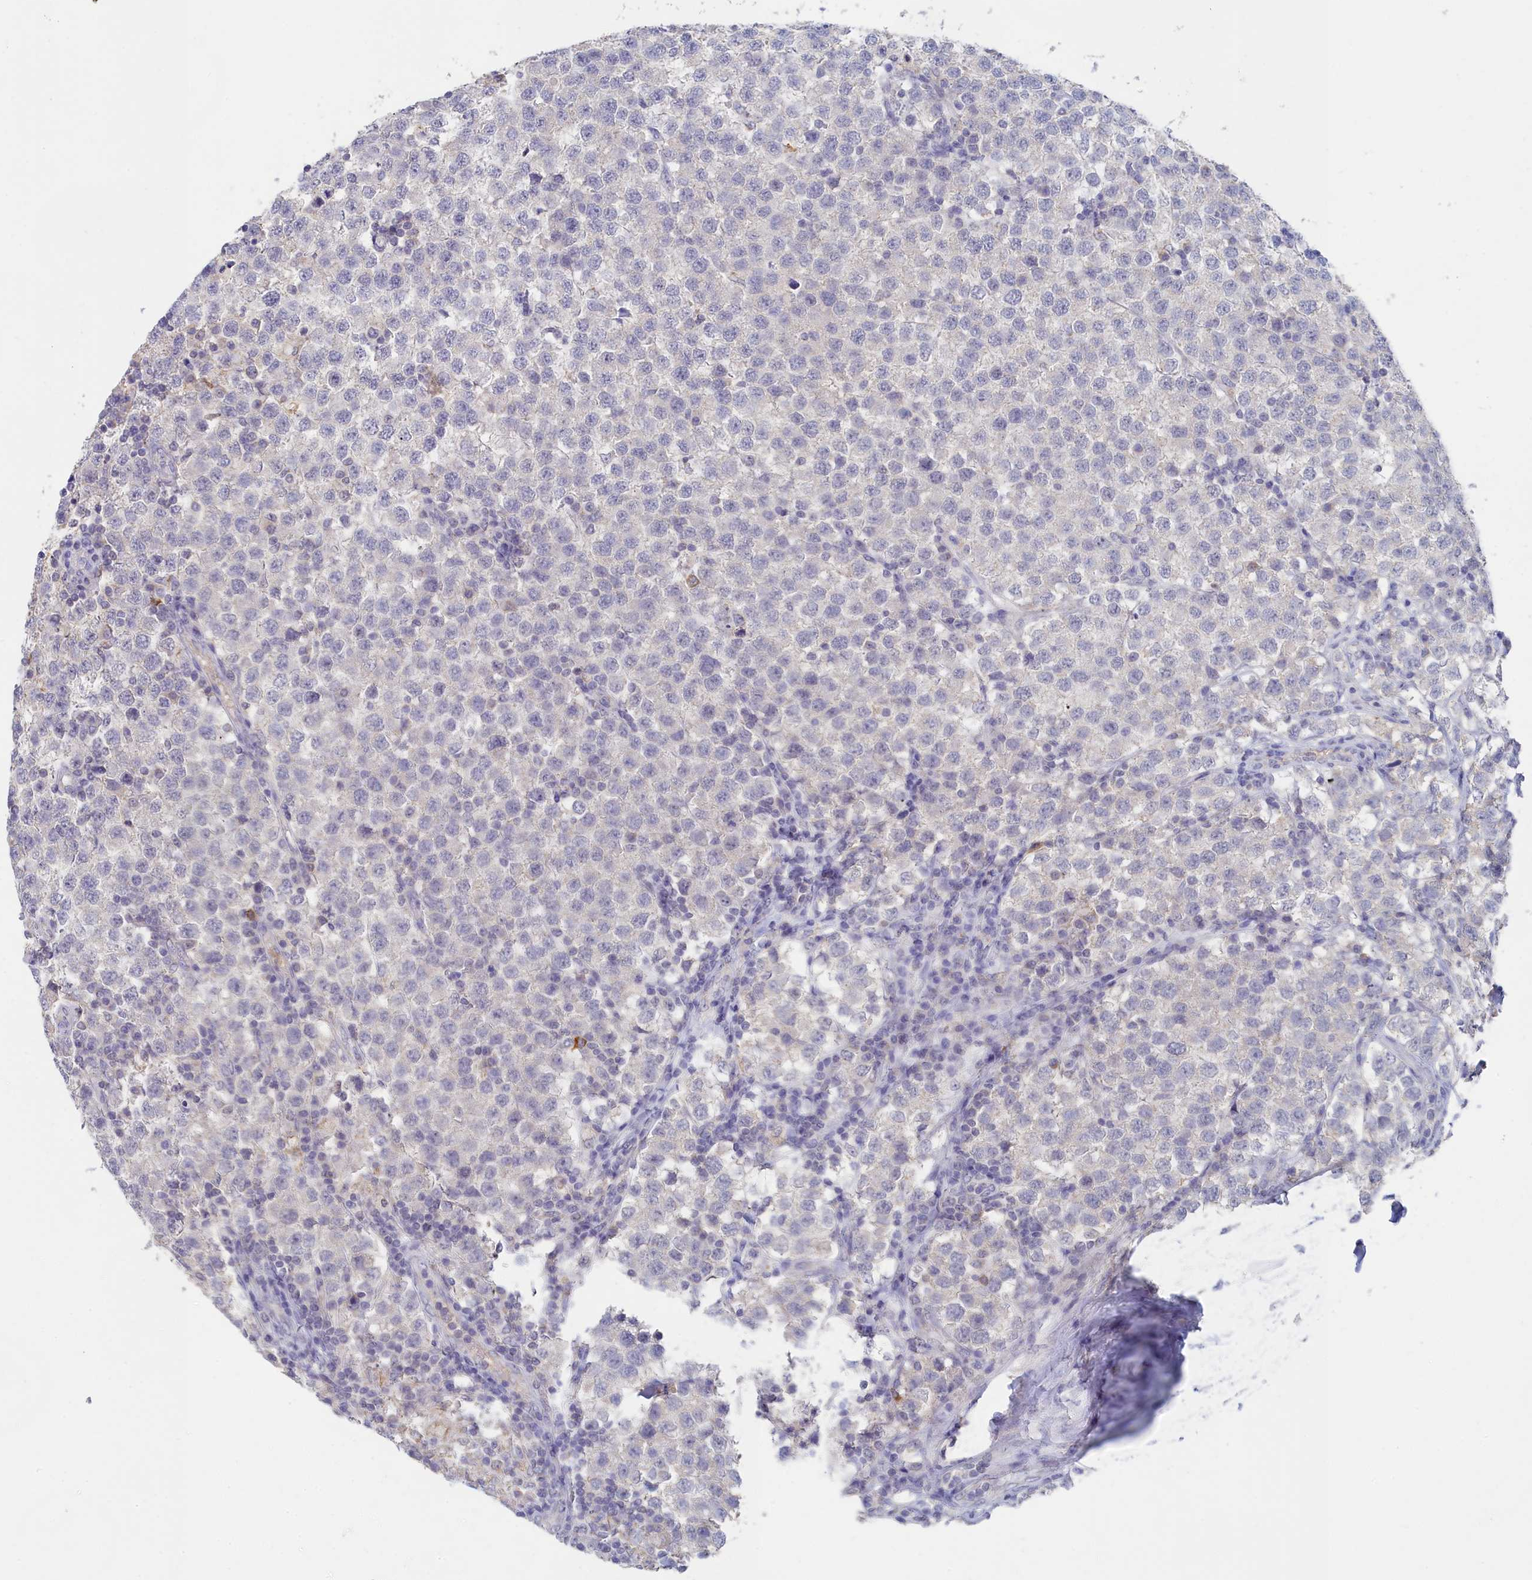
{"staining": {"intensity": "negative", "quantity": "none", "location": "none"}, "tissue": "testis cancer", "cell_type": "Tumor cells", "image_type": "cancer", "snomed": [{"axis": "morphology", "description": "Seminoma, NOS"}, {"axis": "topography", "description": "Testis"}], "caption": "Immunohistochemistry (IHC) micrograph of neoplastic tissue: testis cancer stained with DAB displays no significant protein expression in tumor cells.", "gene": "LRIF1", "patient": {"sex": "male", "age": 34}}